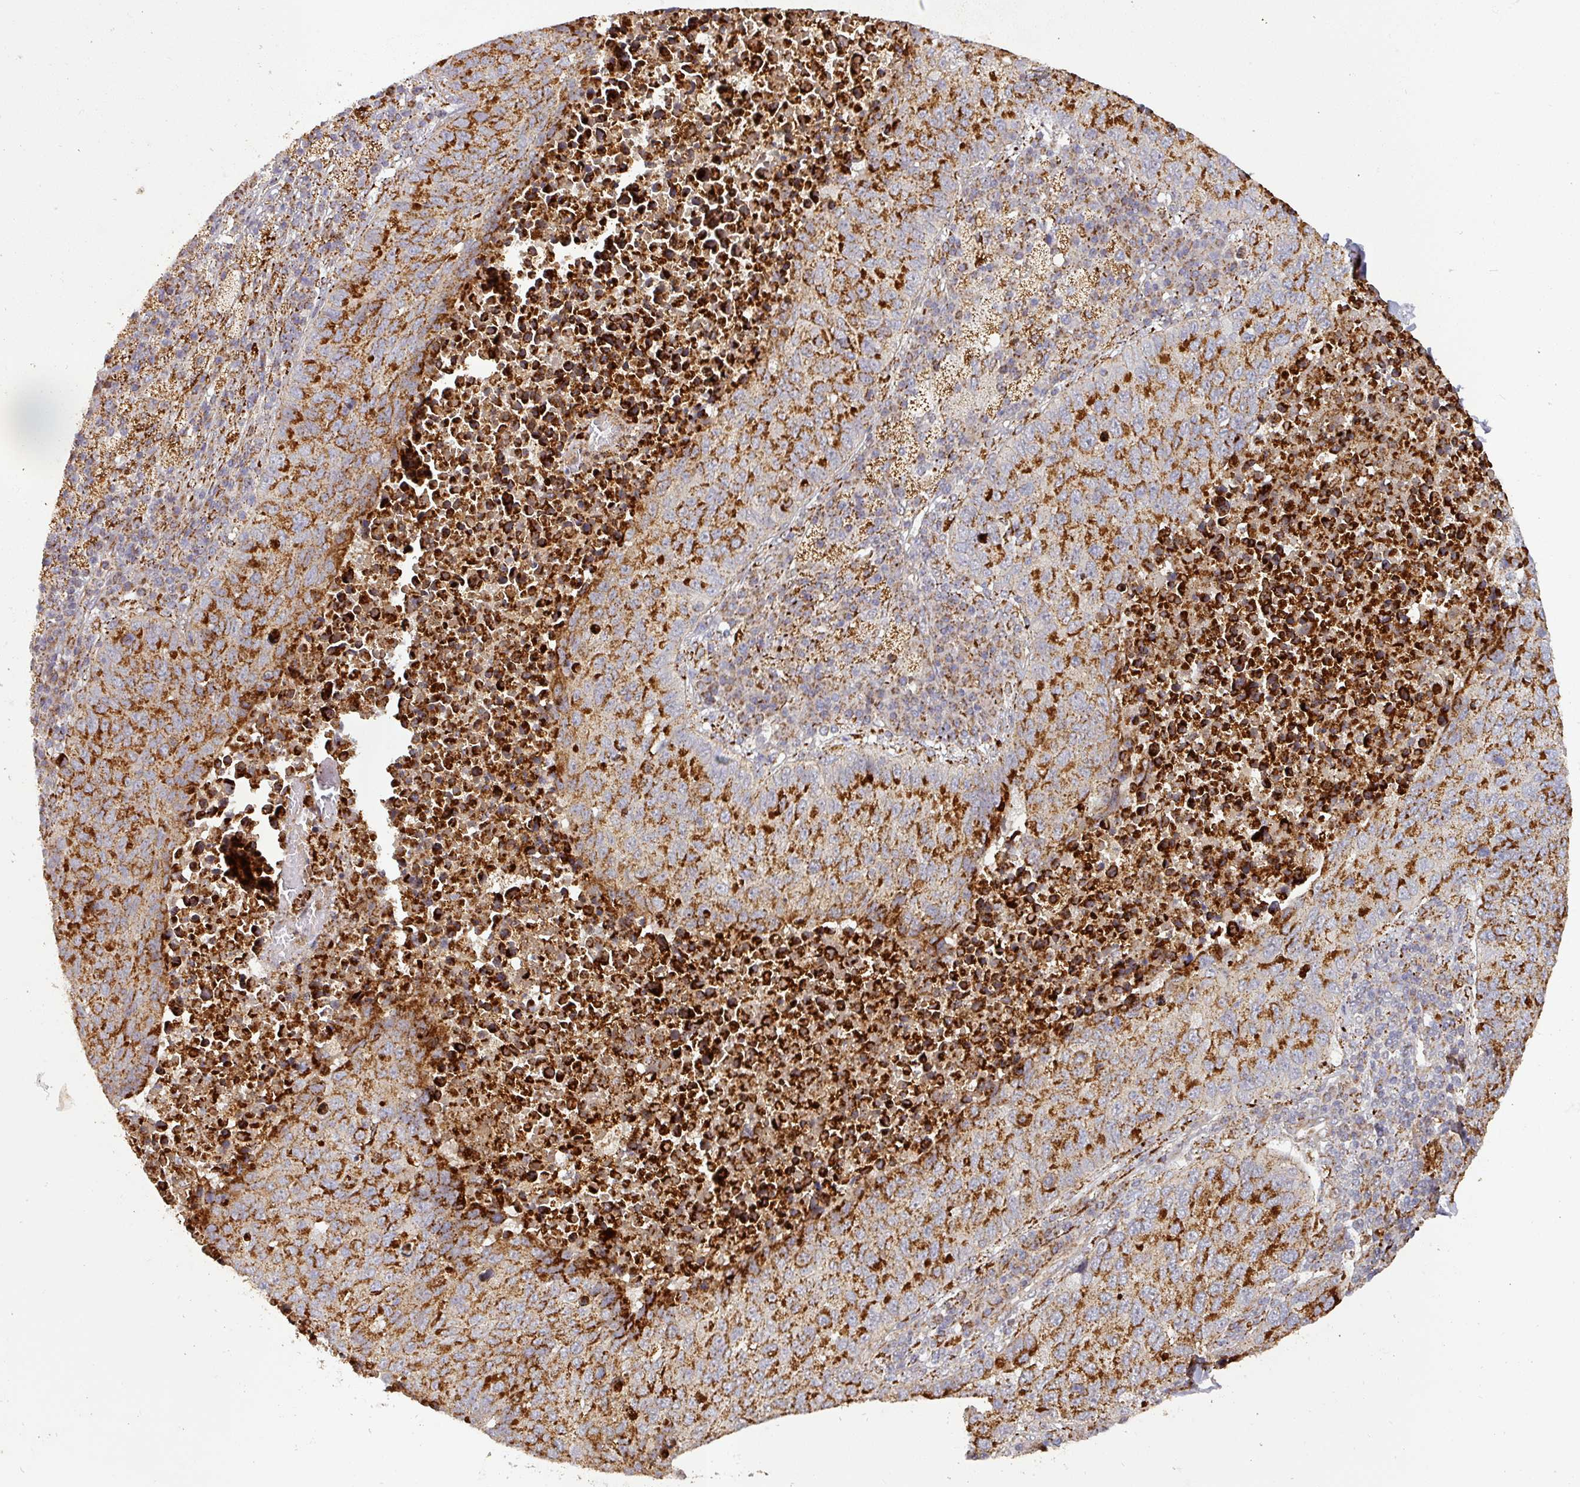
{"staining": {"intensity": "strong", "quantity": ">75%", "location": "cytoplasmic/membranous"}, "tissue": "lung cancer", "cell_type": "Tumor cells", "image_type": "cancer", "snomed": [{"axis": "morphology", "description": "Squamous cell carcinoma, NOS"}, {"axis": "topography", "description": "Lung"}], "caption": "Immunohistochemistry (IHC) of squamous cell carcinoma (lung) shows high levels of strong cytoplasmic/membranous staining in about >75% of tumor cells. (brown staining indicates protein expression, while blue staining denotes nuclei).", "gene": "GPD2", "patient": {"sex": "male", "age": 73}}